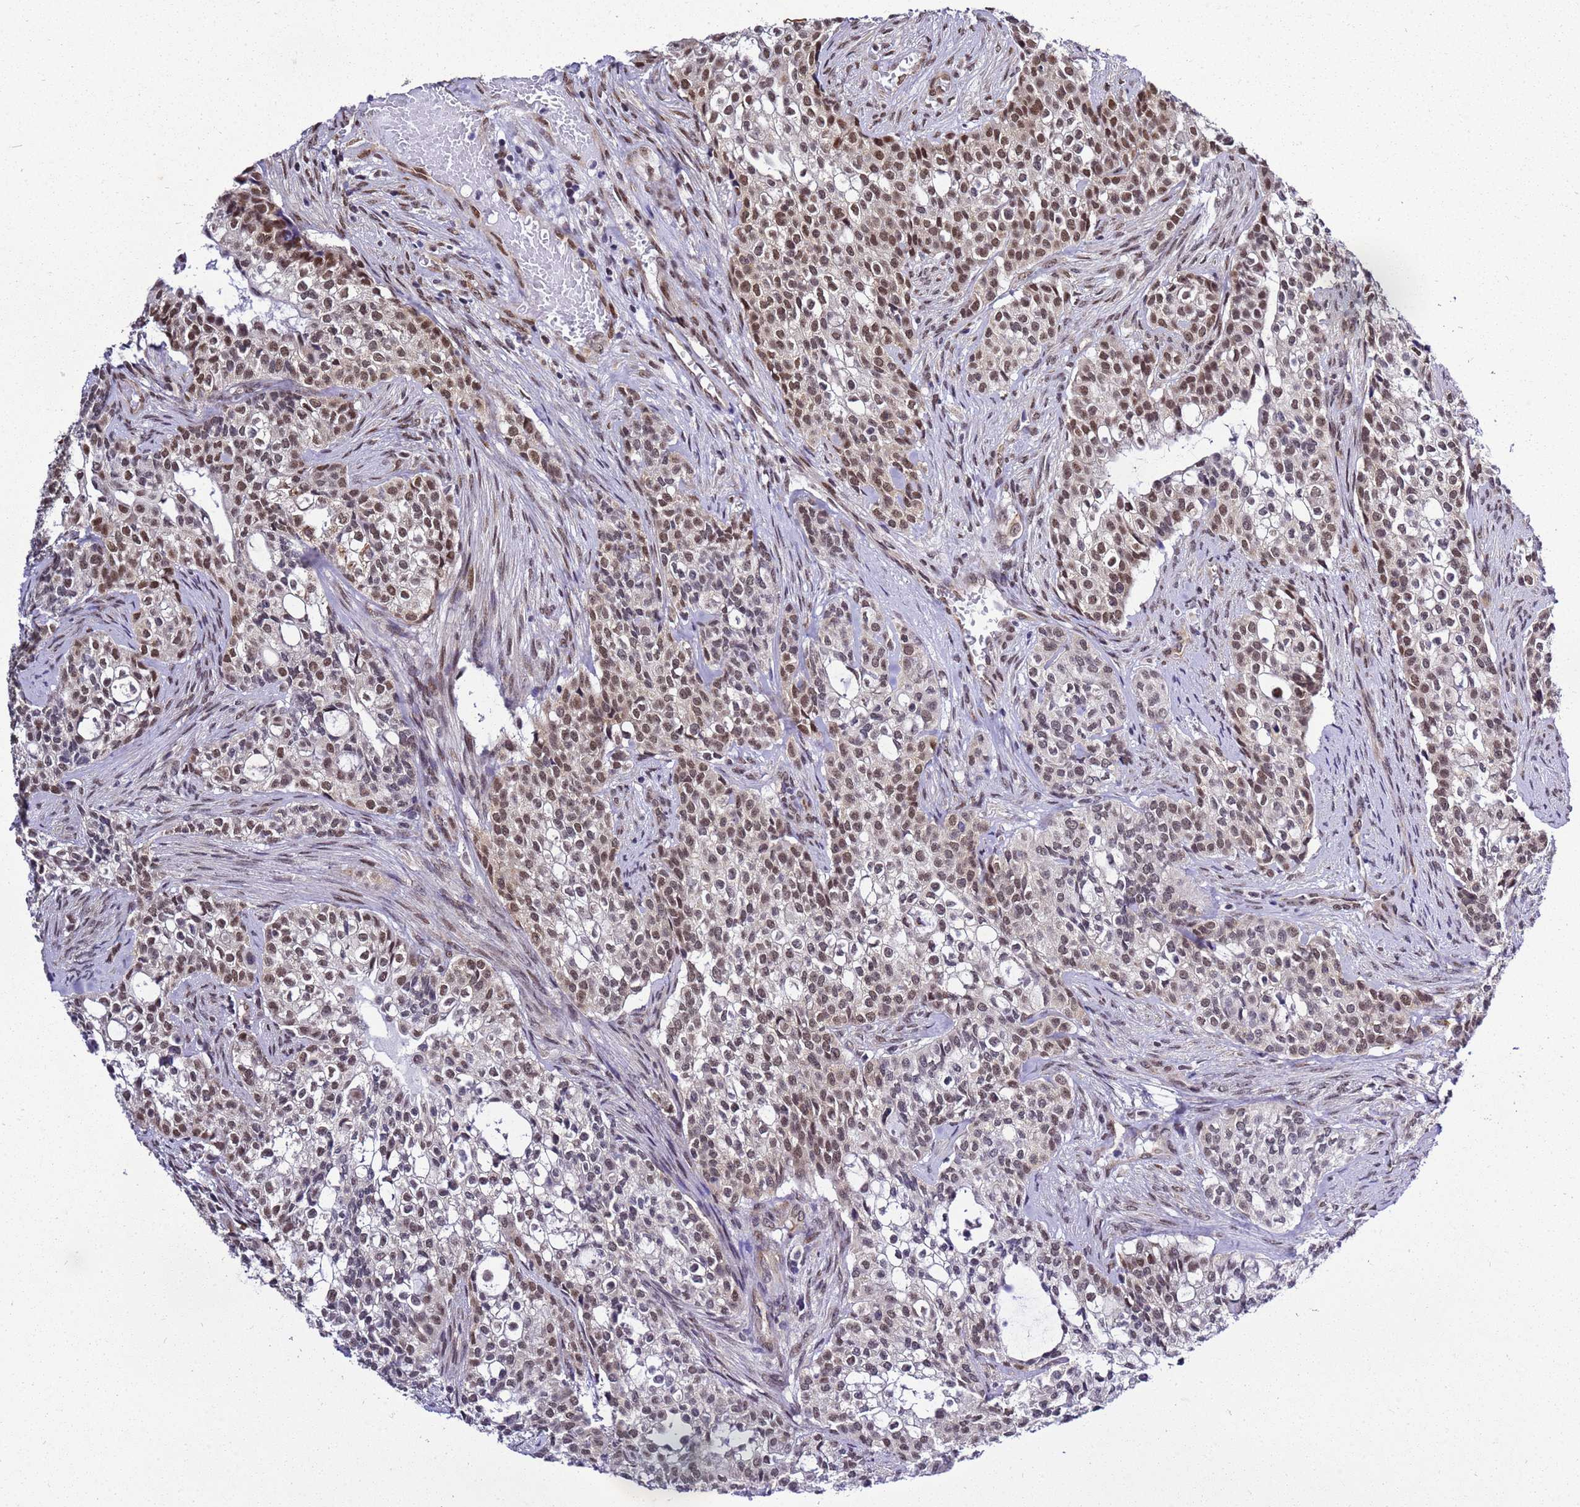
{"staining": {"intensity": "moderate", "quantity": "25%-75%", "location": "nuclear"}, "tissue": "head and neck cancer", "cell_type": "Tumor cells", "image_type": "cancer", "snomed": [{"axis": "morphology", "description": "Adenocarcinoma, NOS"}, {"axis": "topography", "description": "Head-Neck"}], "caption": "A photomicrograph of head and neck cancer stained for a protein exhibits moderate nuclear brown staining in tumor cells. Using DAB (brown) and hematoxylin (blue) stains, captured at high magnification using brightfield microscopy.", "gene": "SMN1", "patient": {"sex": "male", "age": 81}}